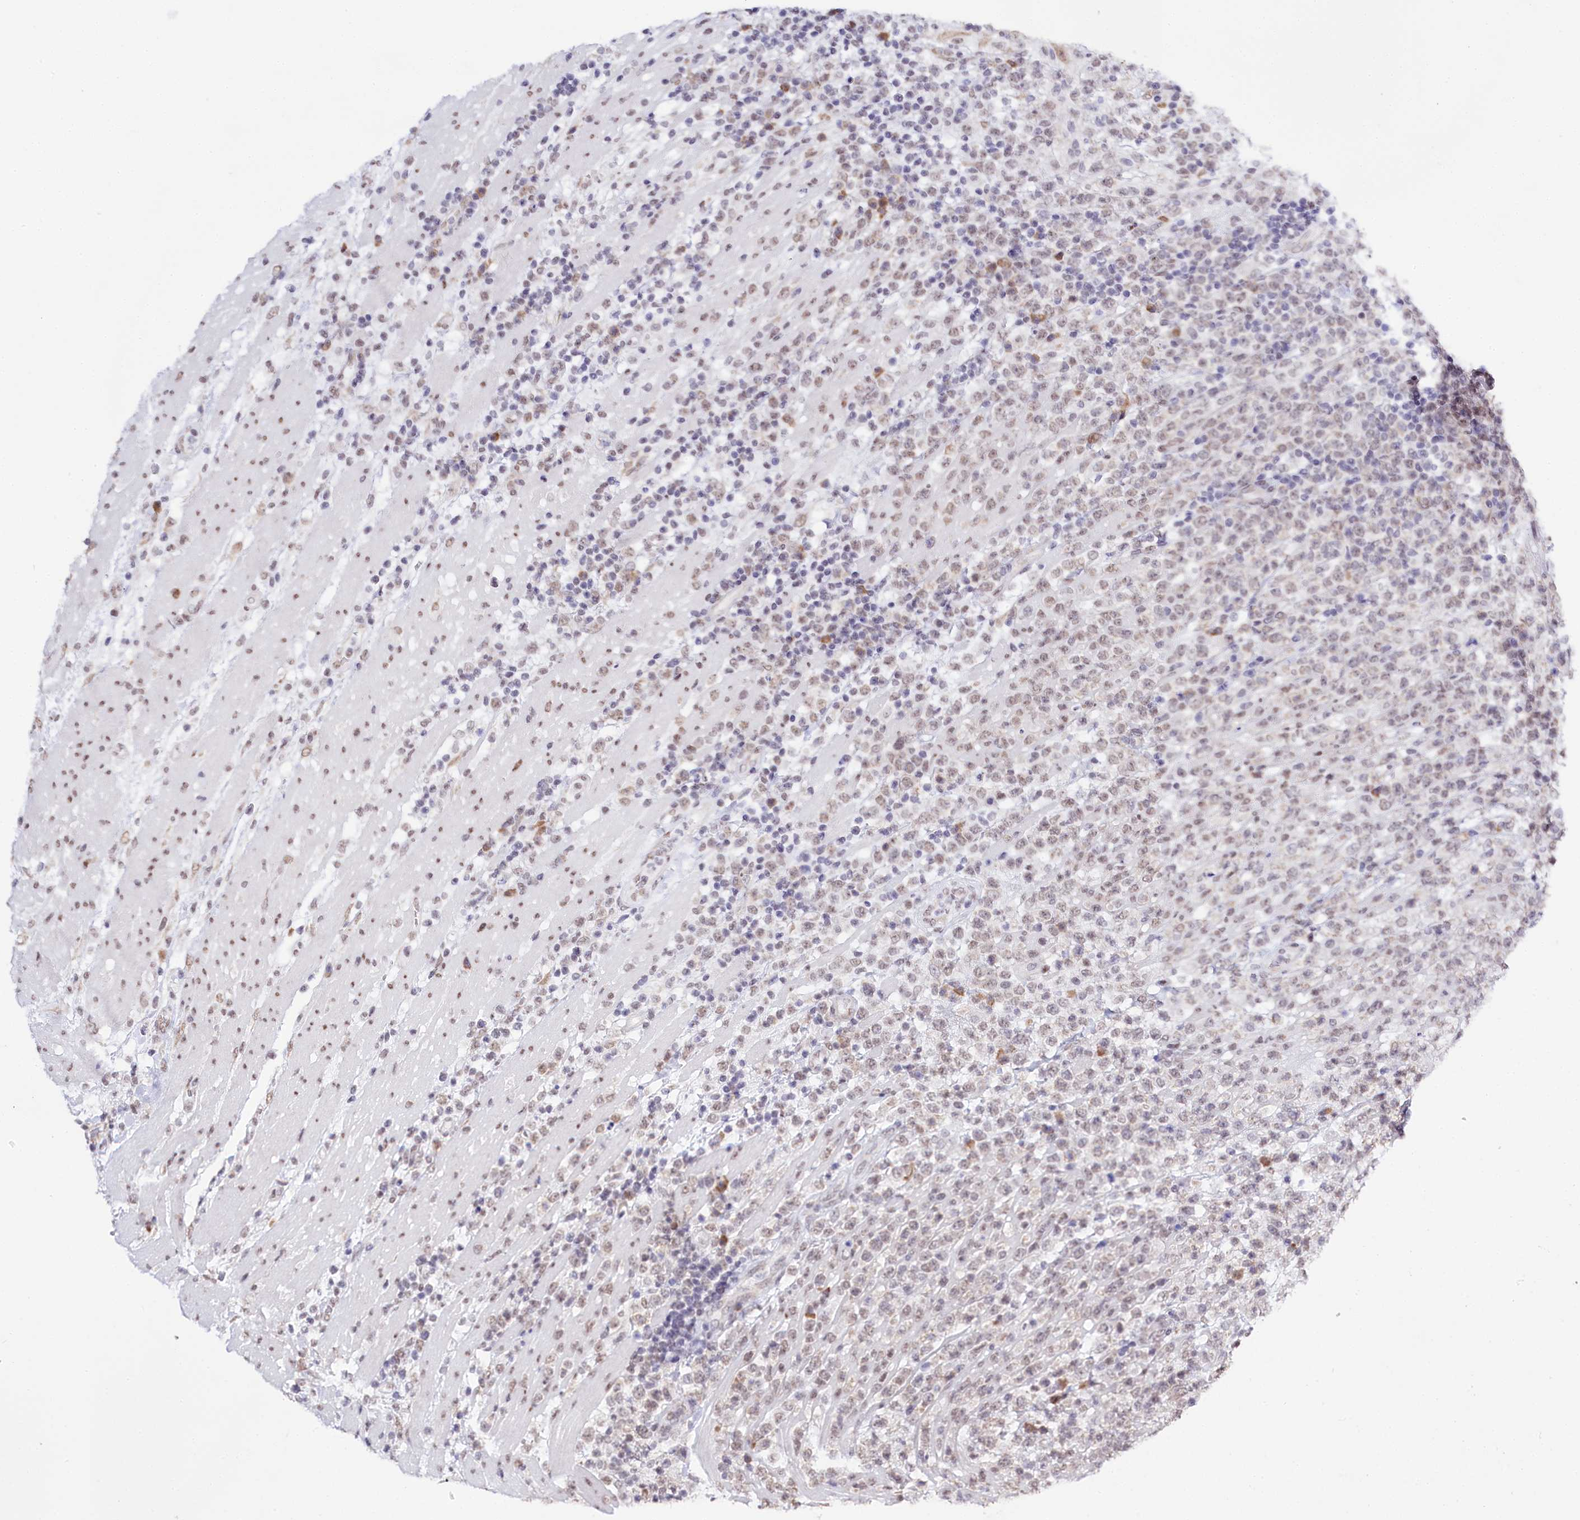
{"staining": {"intensity": "weak", "quantity": "25%-75%", "location": "nuclear"}, "tissue": "lymphoma", "cell_type": "Tumor cells", "image_type": "cancer", "snomed": [{"axis": "morphology", "description": "Malignant lymphoma, non-Hodgkin's type, High grade"}, {"axis": "topography", "description": "Colon"}], "caption": "Immunohistochemistry photomicrograph of human lymphoma stained for a protein (brown), which exhibits low levels of weak nuclear positivity in approximately 25%-75% of tumor cells.", "gene": "SPATS2", "patient": {"sex": "female", "age": 53}}